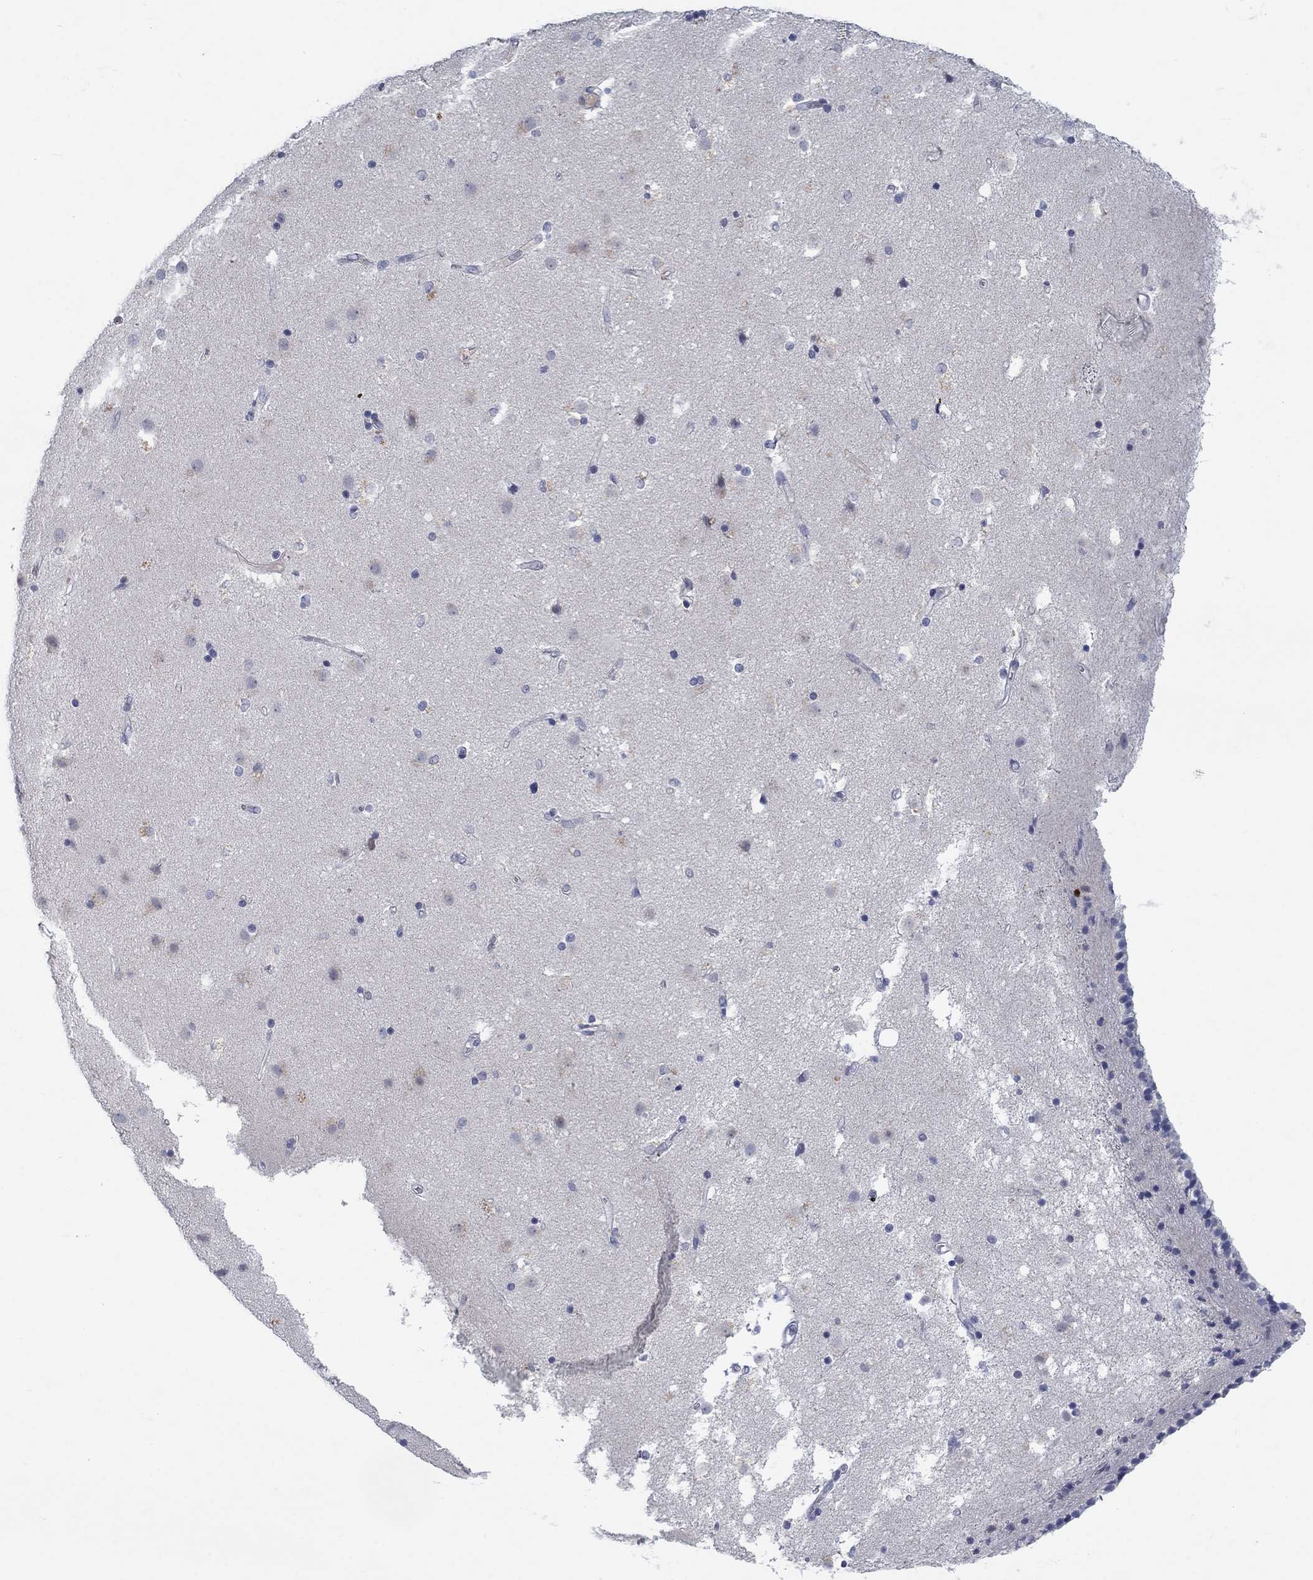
{"staining": {"intensity": "negative", "quantity": "none", "location": "none"}, "tissue": "caudate", "cell_type": "Glial cells", "image_type": "normal", "snomed": [{"axis": "morphology", "description": "Normal tissue, NOS"}, {"axis": "topography", "description": "Lateral ventricle wall"}], "caption": "IHC histopathology image of normal caudate: human caudate stained with DAB shows no significant protein positivity in glial cells. (Stains: DAB (3,3'-diaminobenzidine) immunohistochemistry (IHC) with hematoxylin counter stain, Microscopy: brightfield microscopy at high magnification).", "gene": "GZMA", "patient": {"sex": "female", "age": 71}}